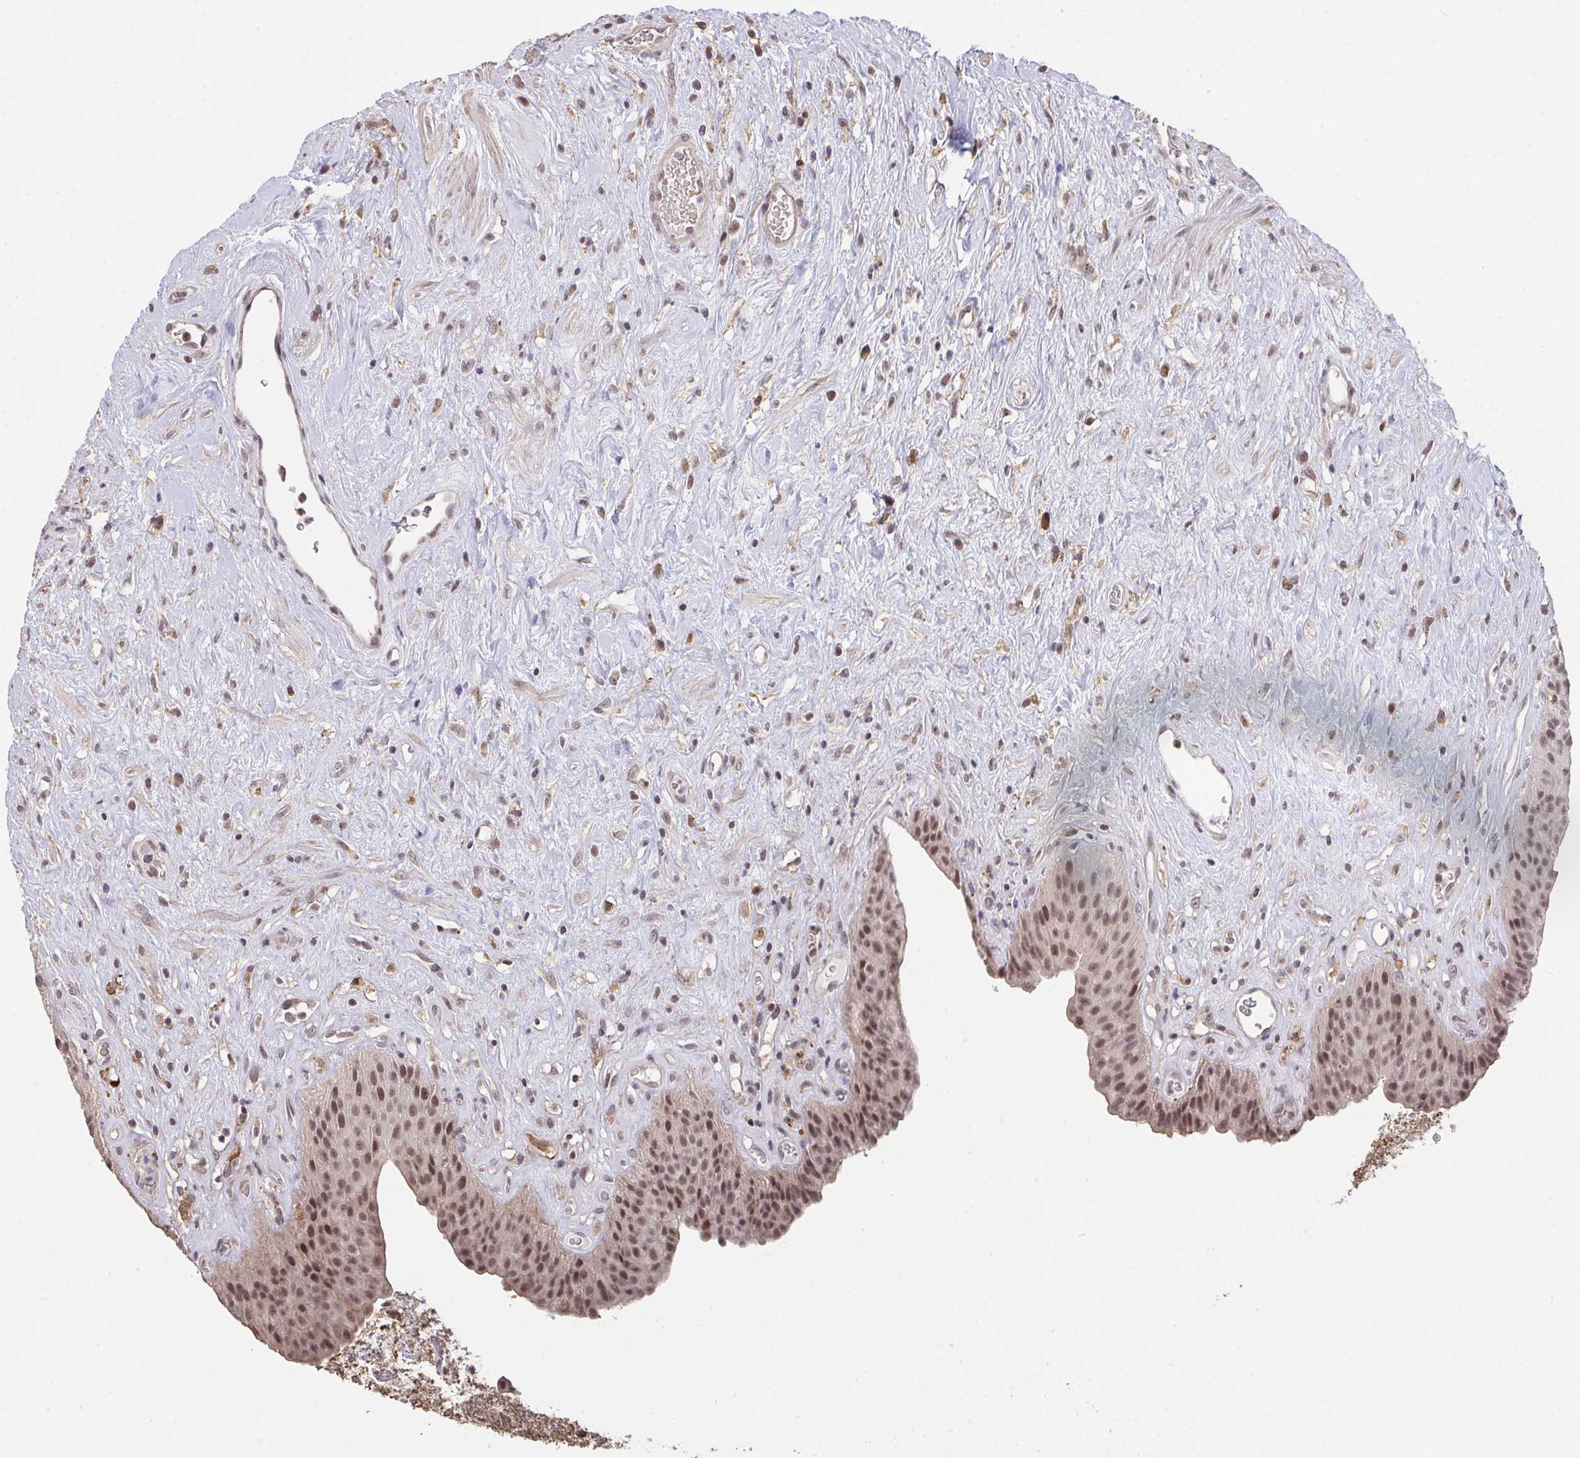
{"staining": {"intensity": "moderate", "quantity": ">75%", "location": "nuclear"}, "tissue": "urinary bladder", "cell_type": "Urothelial cells", "image_type": "normal", "snomed": [{"axis": "morphology", "description": "Normal tissue, NOS"}, {"axis": "topography", "description": "Urinary bladder"}], "caption": "High-magnification brightfield microscopy of benign urinary bladder stained with DAB (3,3'-diaminobenzidine) (brown) and counterstained with hematoxylin (blue). urothelial cells exhibit moderate nuclear positivity is appreciated in approximately>75% of cells. (DAB (3,3'-diaminobenzidine) IHC with brightfield microscopy, high magnification).", "gene": "SAP30", "patient": {"sex": "female", "age": 56}}